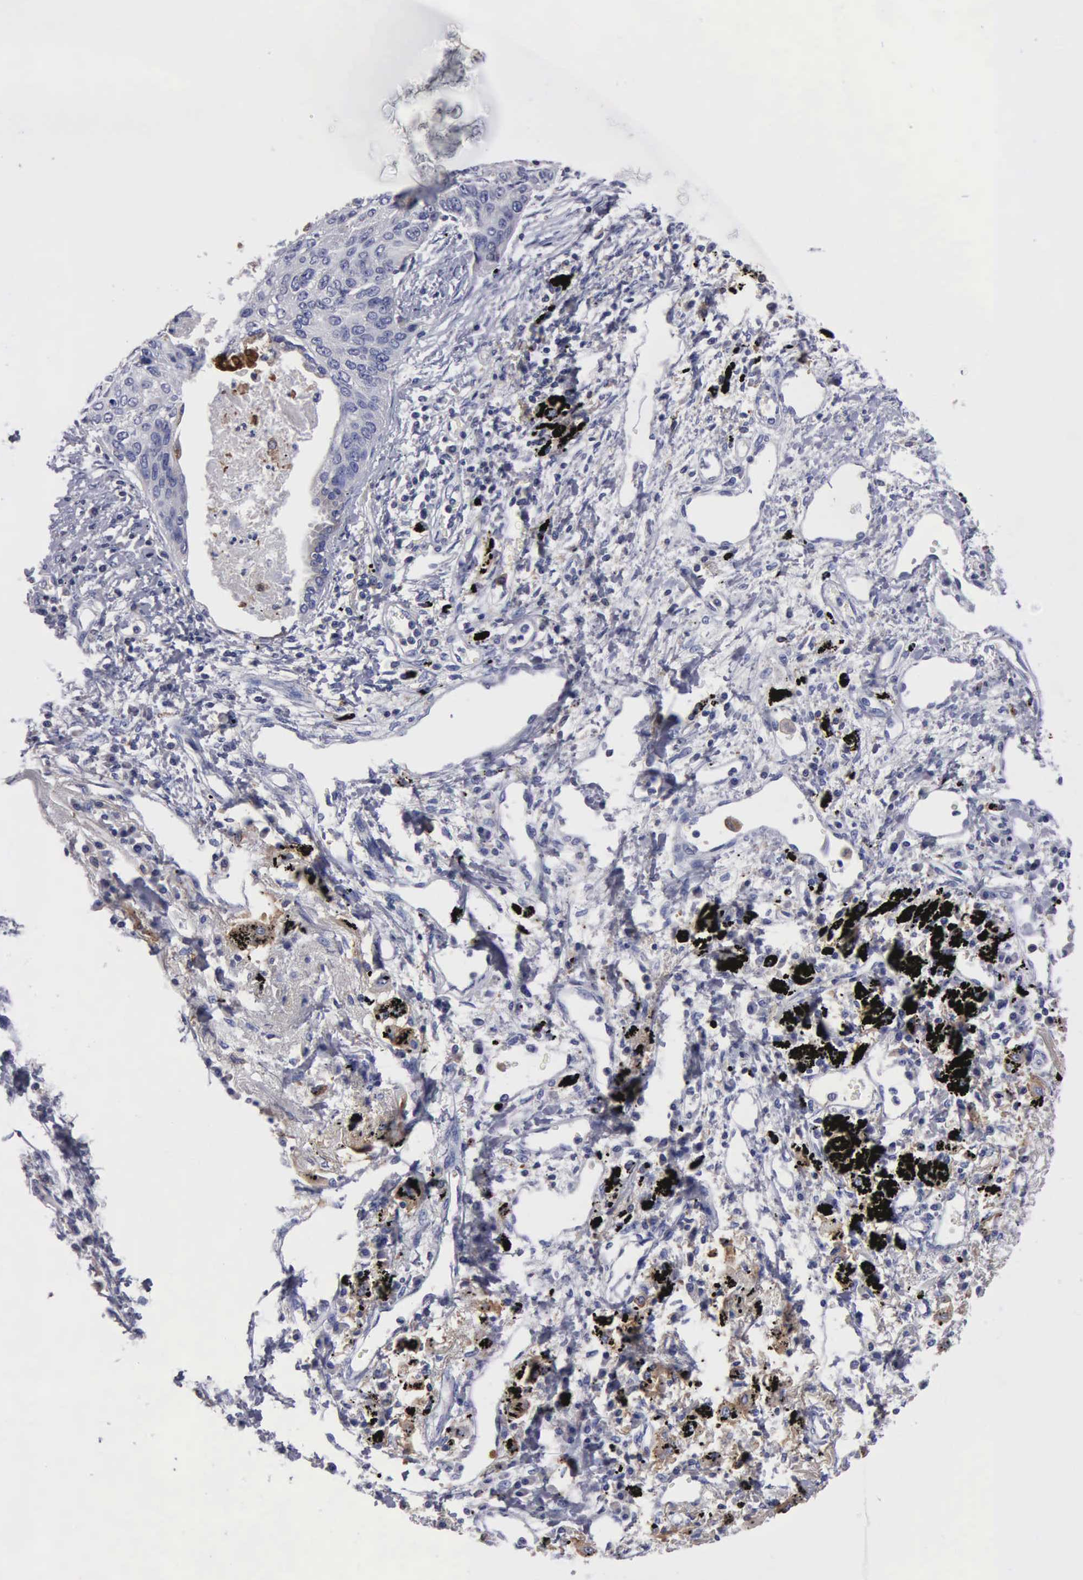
{"staining": {"intensity": "negative", "quantity": "none", "location": "none"}, "tissue": "lung cancer", "cell_type": "Tumor cells", "image_type": "cancer", "snomed": [{"axis": "morphology", "description": "Squamous cell carcinoma, NOS"}, {"axis": "topography", "description": "Lung"}], "caption": "Human lung cancer stained for a protein using IHC reveals no expression in tumor cells.", "gene": "PTGS2", "patient": {"sex": "male", "age": 71}}